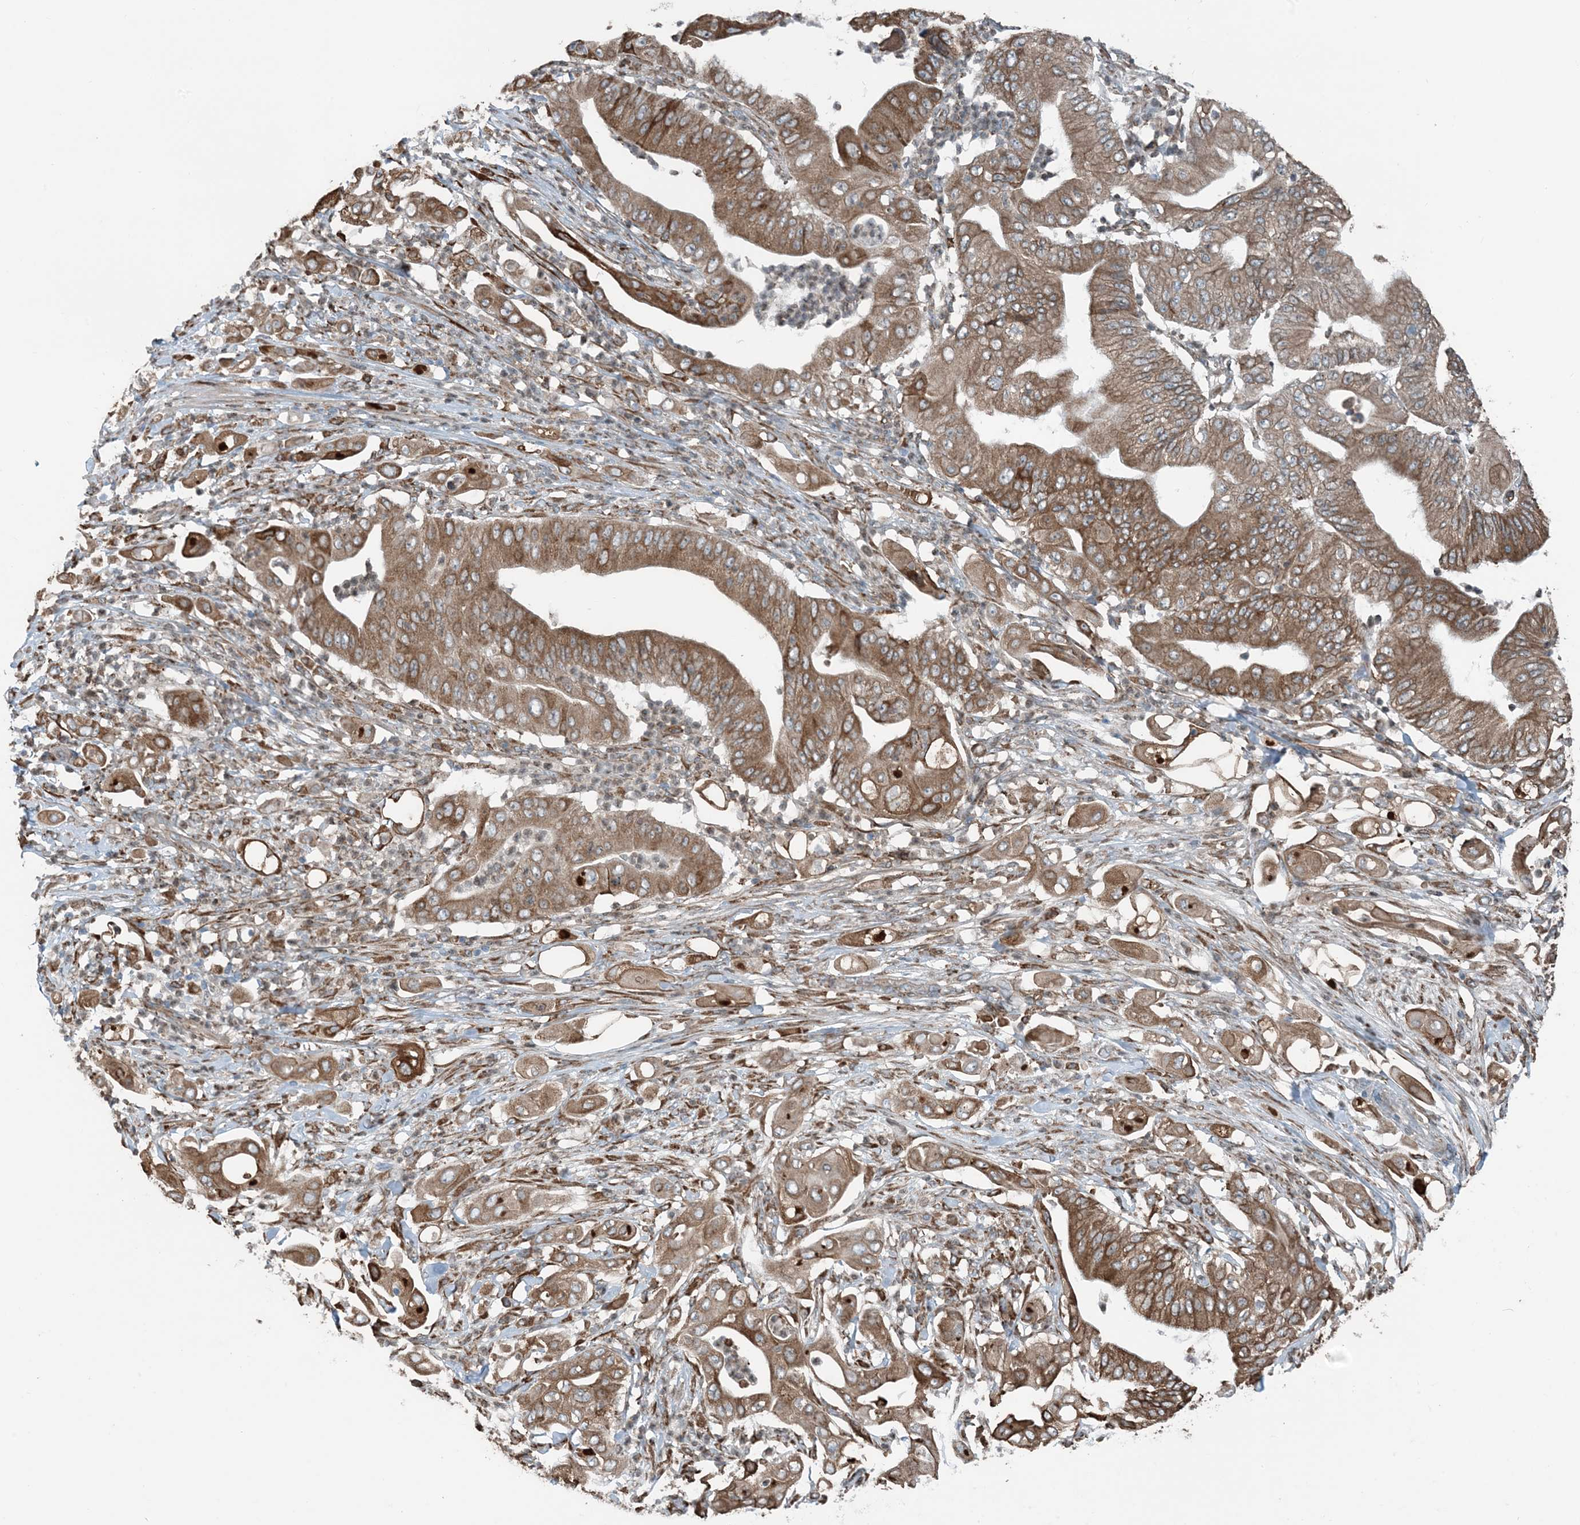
{"staining": {"intensity": "moderate", "quantity": ">75%", "location": "cytoplasmic/membranous"}, "tissue": "pancreatic cancer", "cell_type": "Tumor cells", "image_type": "cancer", "snomed": [{"axis": "morphology", "description": "Adenocarcinoma, NOS"}, {"axis": "topography", "description": "Pancreas"}], "caption": "A high-resolution micrograph shows IHC staining of pancreatic cancer, which displays moderate cytoplasmic/membranous expression in approximately >75% of tumor cells. The staining was performed using DAB (3,3'-diaminobenzidine), with brown indicating positive protein expression. Nuclei are stained blue with hematoxylin.", "gene": "CERKL", "patient": {"sex": "female", "age": 77}}